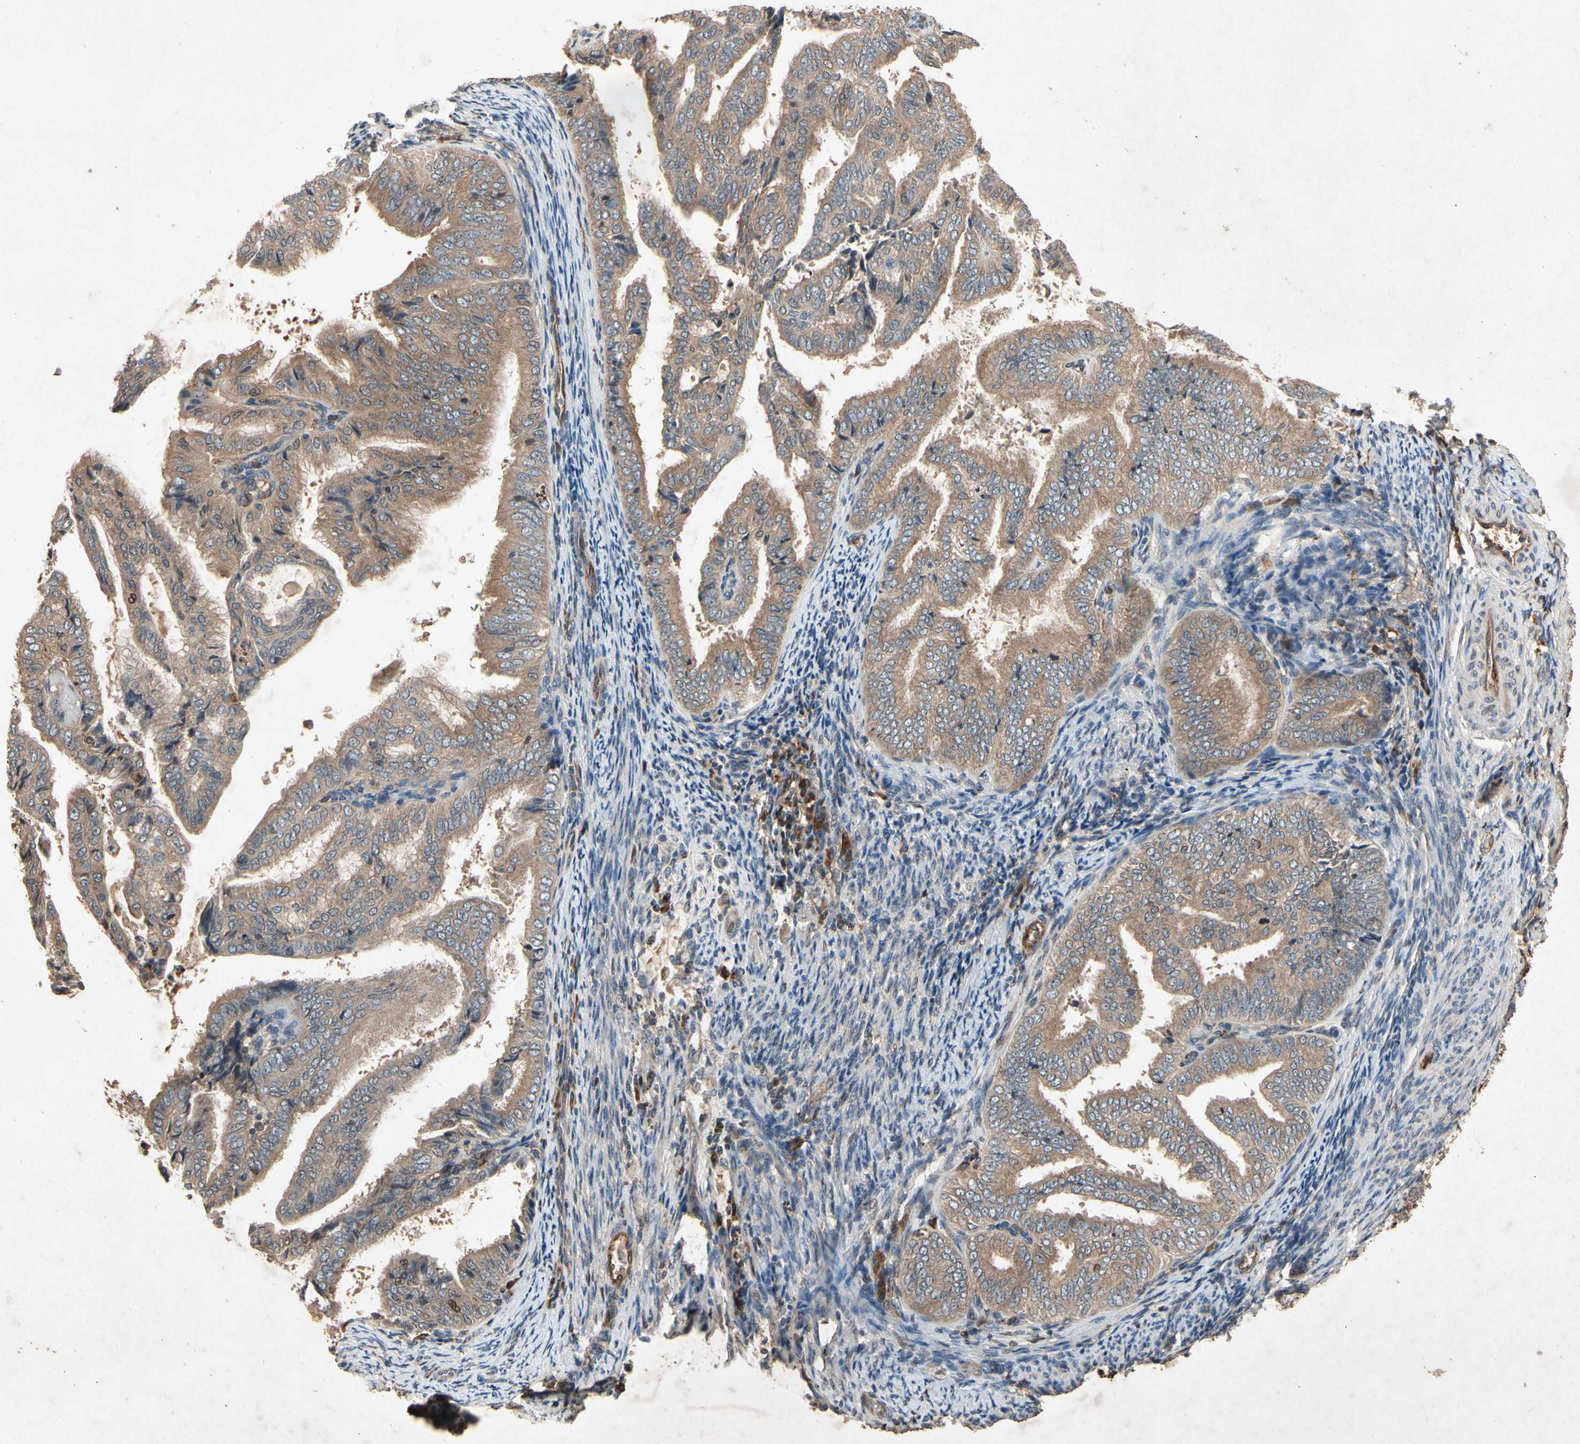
{"staining": {"intensity": "moderate", "quantity": ">75%", "location": "cytoplasmic/membranous"}, "tissue": "endometrial cancer", "cell_type": "Tumor cells", "image_type": "cancer", "snomed": [{"axis": "morphology", "description": "Adenocarcinoma, NOS"}, {"axis": "topography", "description": "Endometrium"}], "caption": "Immunohistochemical staining of endometrial adenocarcinoma shows medium levels of moderate cytoplasmic/membranous protein staining in about >75% of tumor cells.", "gene": "PRDX4", "patient": {"sex": "female", "age": 58}}